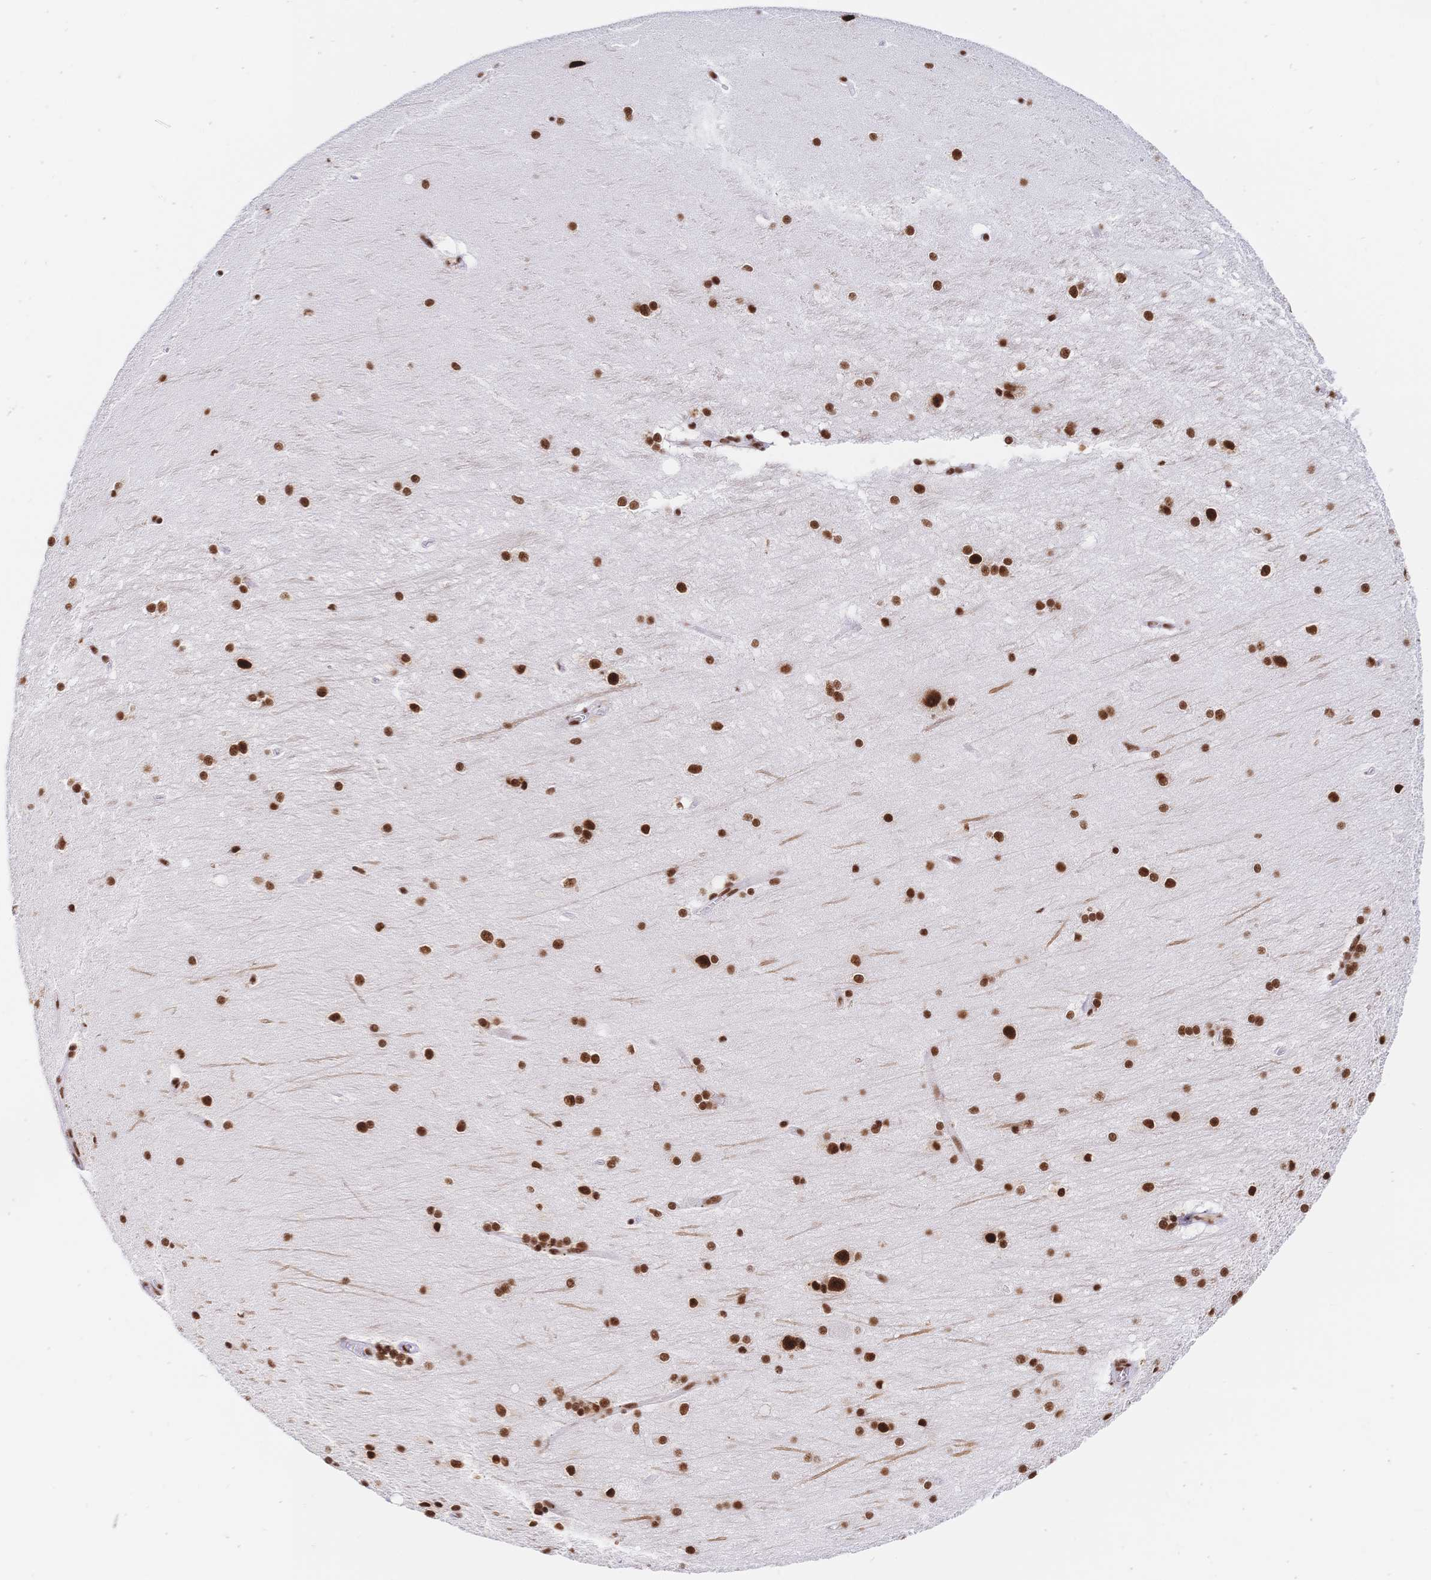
{"staining": {"intensity": "strong", "quantity": ">75%", "location": "nuclear"}, "tissue": "hippocampus", "cell_type": "Glial cells", "image_type": "normal", "snomed": [{"axis": "morphology", "description": "Normal tissue, NOS"}, {"axis": "topography", "description": "Cerebral cortex"}, {"axis": "topography", "description": "Hippocampus"}], "caption": "This is an image of immunohistochemistry (IHC) staining of normal hippocampus, which shows strong expression in the nuclear of glial cells.", "gene": "SRSF1", "patient": {"sex": "female", "age": 19}}